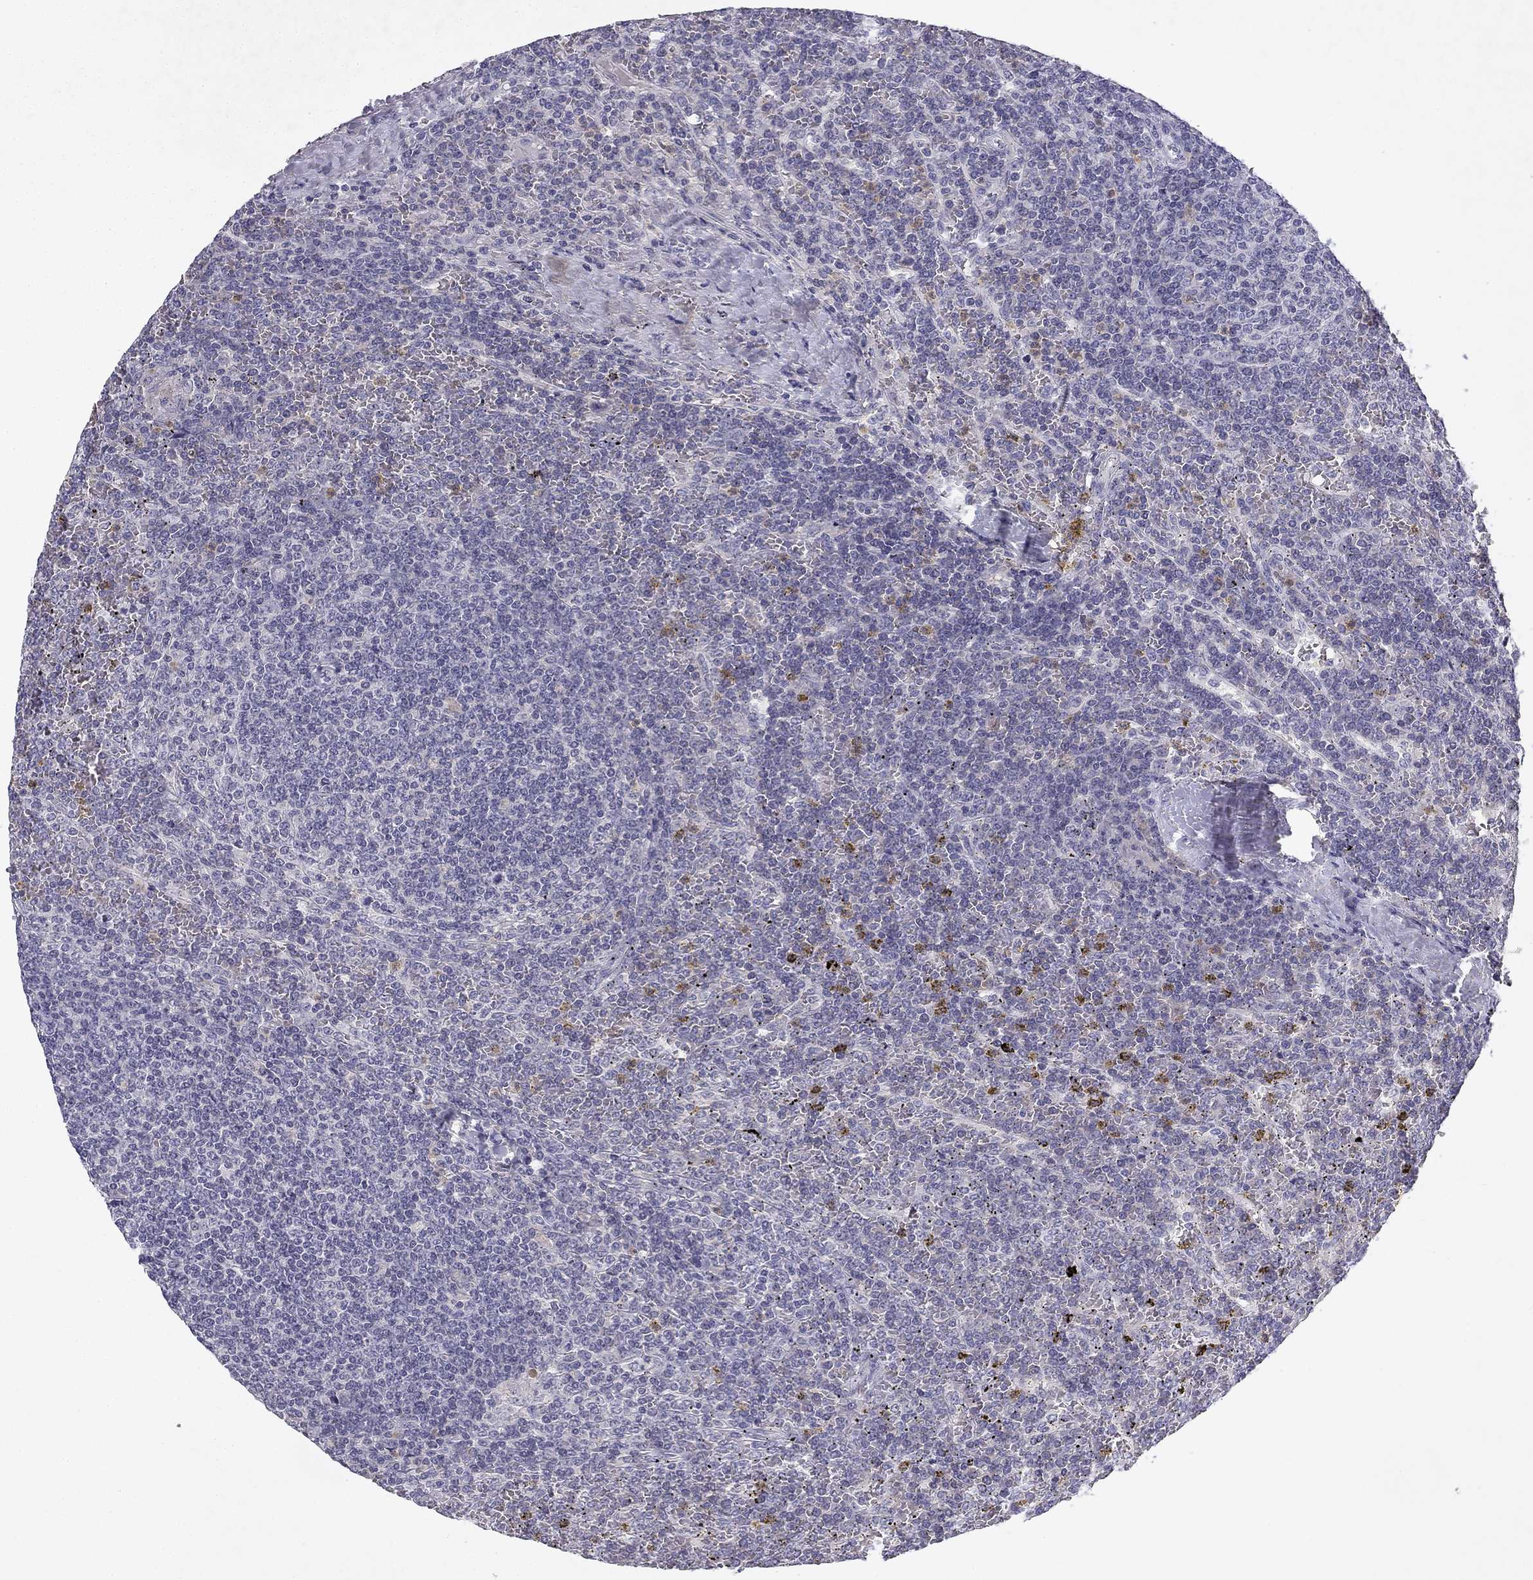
{"staining": {"intensity": "negative", "quantity": "none", "location": "none"}, "tissue": "lymphoma", "cell_type": "Tumor cells", "image_type": "cancer", "snomed": [{"axis": "morphology", "description": "Malignant lymphoma, non-Hodgkin's type, Low grade"}, {"axis": "topography", "description": "Spleen"}], "caption": "Tumor cells show no significant staining in low-grade malignant lymphoma, non-Hodgkin's type.", "gene": "SLC6A4", "patient": {"sex": "female", "age": 19}}